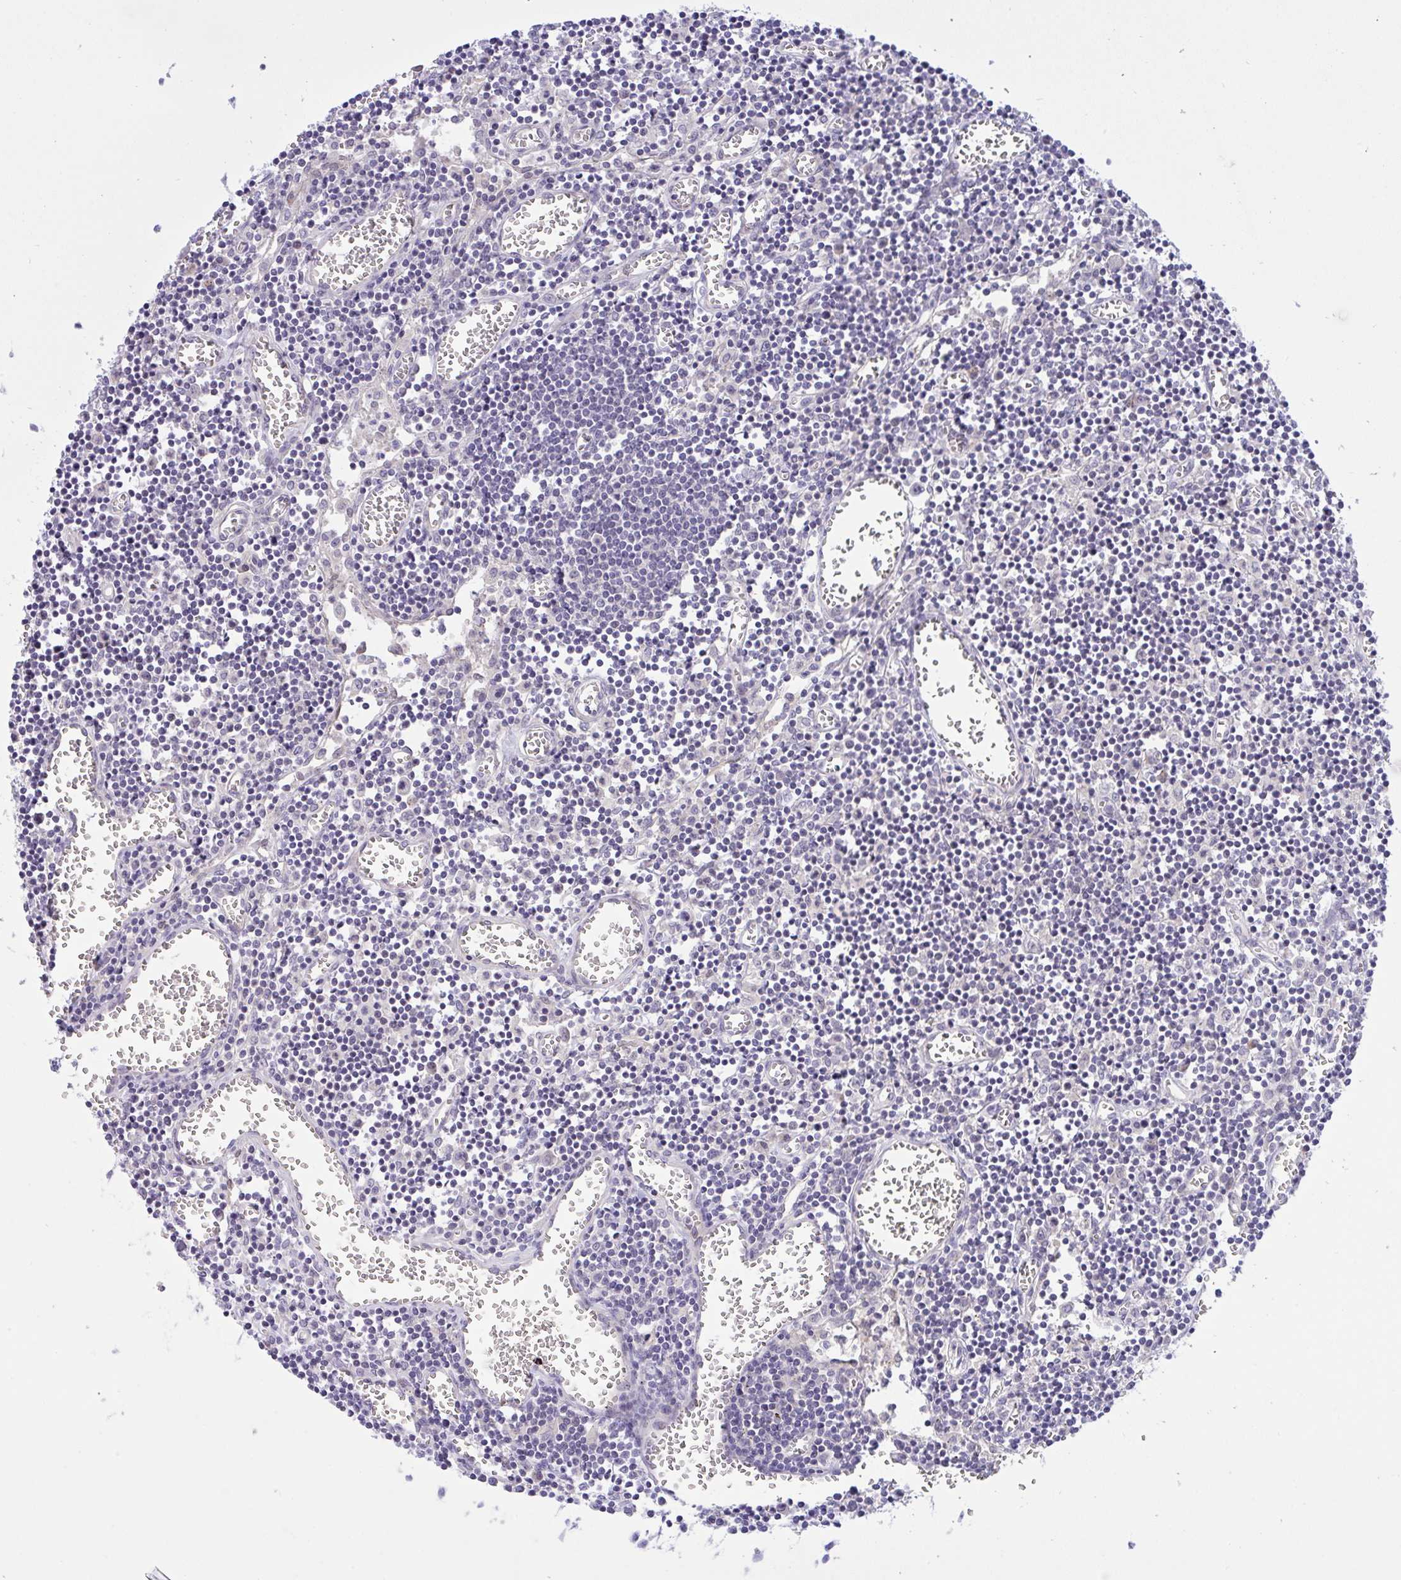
{"staining": {"intensity": "negative", "quantity": "none", "location": "none"}, "tissue": "lymph node", "cell_type": "Germinal center cells", "image_type": "normal", "snomed": [{"axis": "morphology", "description": "Normal tissue, NOS"}, {"axis": "topography", "description": "Lymph node"}], "caption": "This is a image of immunohistochemistry staining of benign lymph node, which shows no expression in germinal center cells. The staining is performed using DAB brown chromogen with nuclei counter-stained in using hematoxylin.", "gene": "HOXD12", "patient": {"sex": "male", "age": 66}}